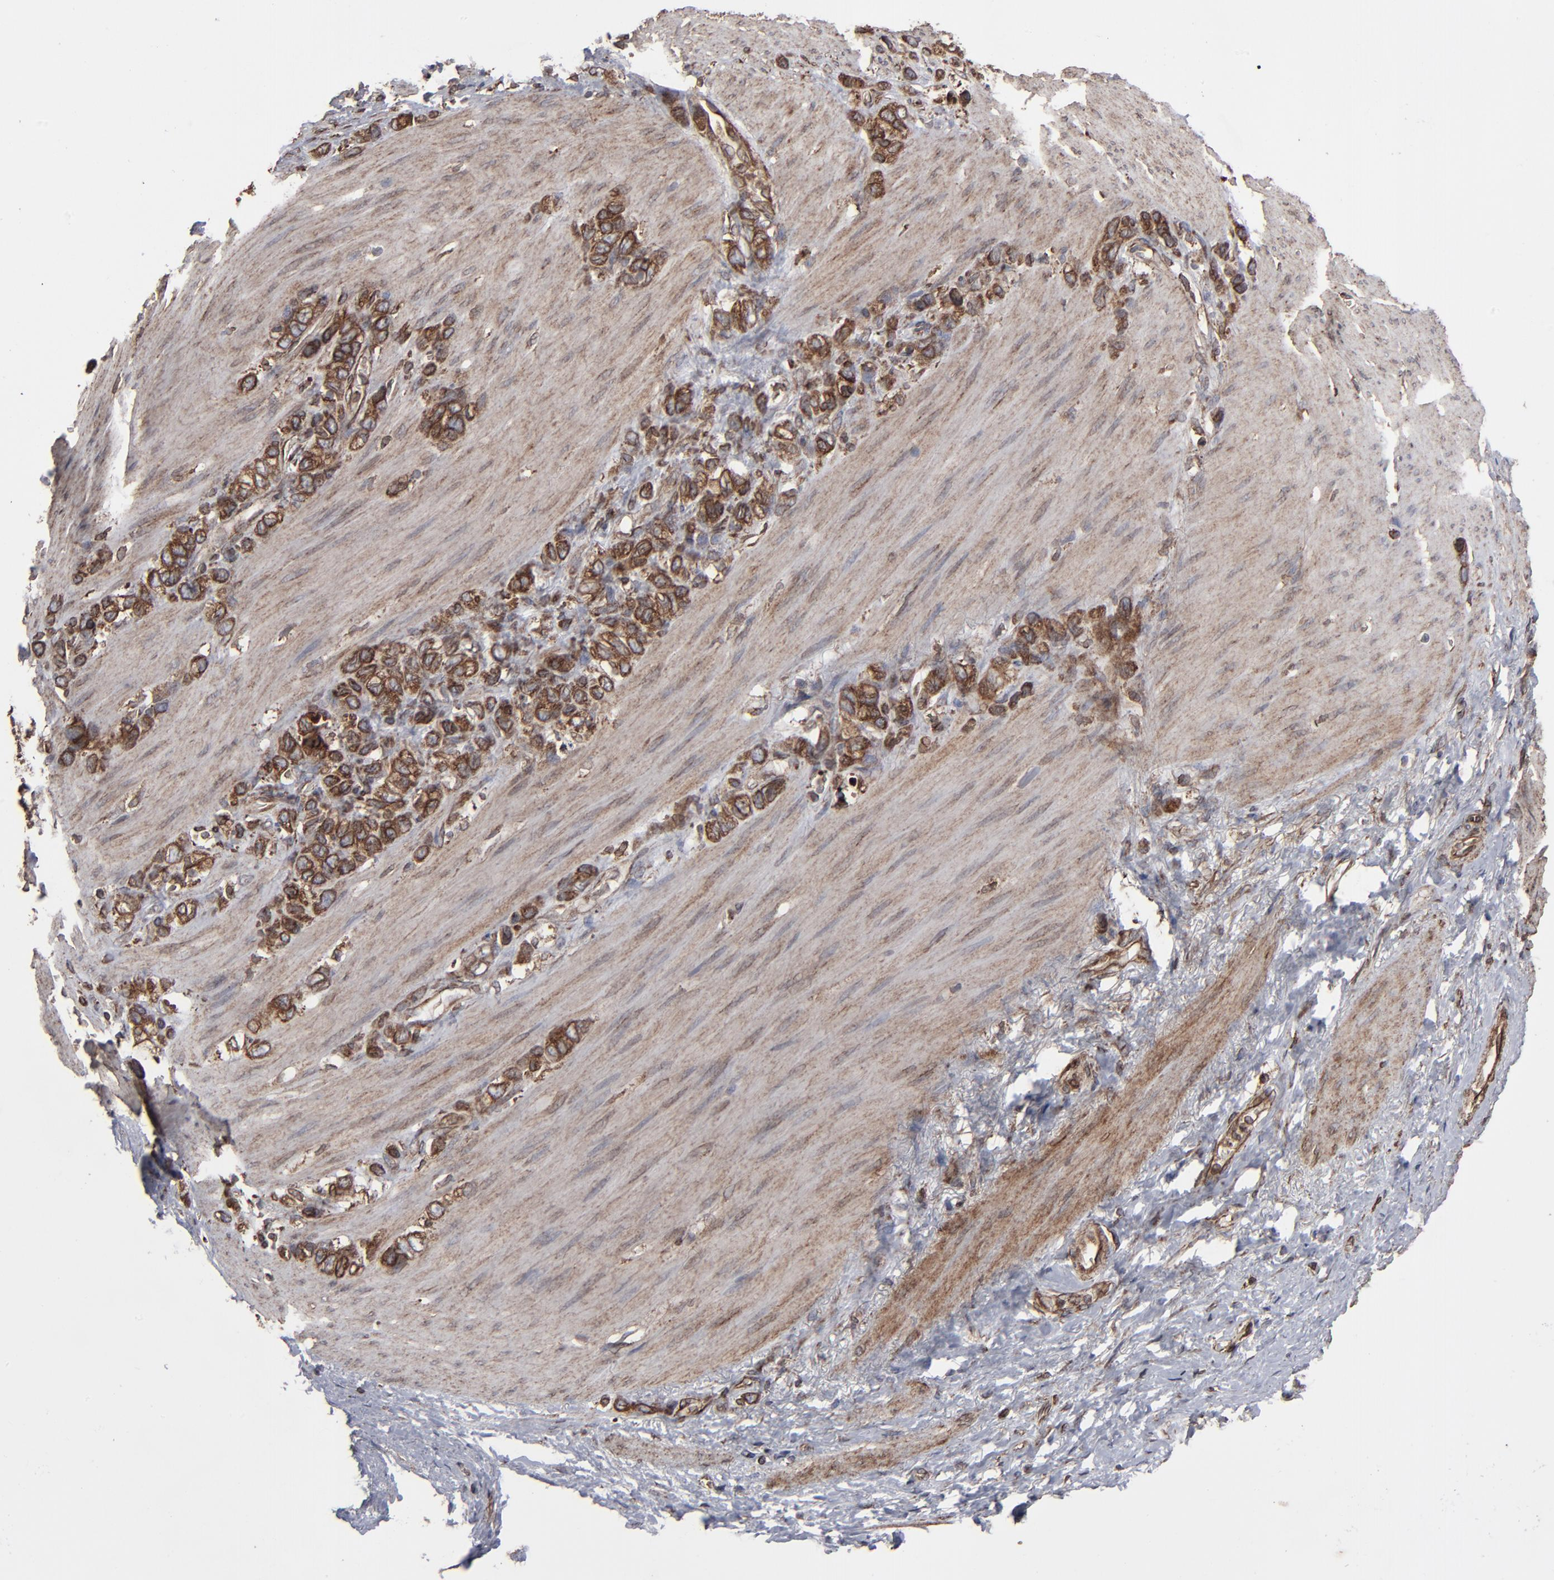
{"staining": {"intensity": "moderate", "quantity": ">75%", "location": "cytoplasmic/membranous"}, "tissue": "stomach cancer", "cell_type": "Tumor cells", "image_type": "cancer", "snomed": [{"axis": "morphology", "description": "Normal tissue, NOS"}, {"axis": "morphology", "description": "Adenocarcinoma, NOS"}, {"axis": "morphology", "description": "Adenocarcinoma, High grade"}, {"axis": "topography", "description": "Stomach, upper"}, {"axis": "topography", "description": "Stomach"}], "caption": "Moderate cytoplasmic/membranous positivity is appreciated in about >75% of tumor cells in adenocarcinoma (high-grade) (stomach).", "gene": "CNIH1", "patient": {"sex": "female", "age": 65}}